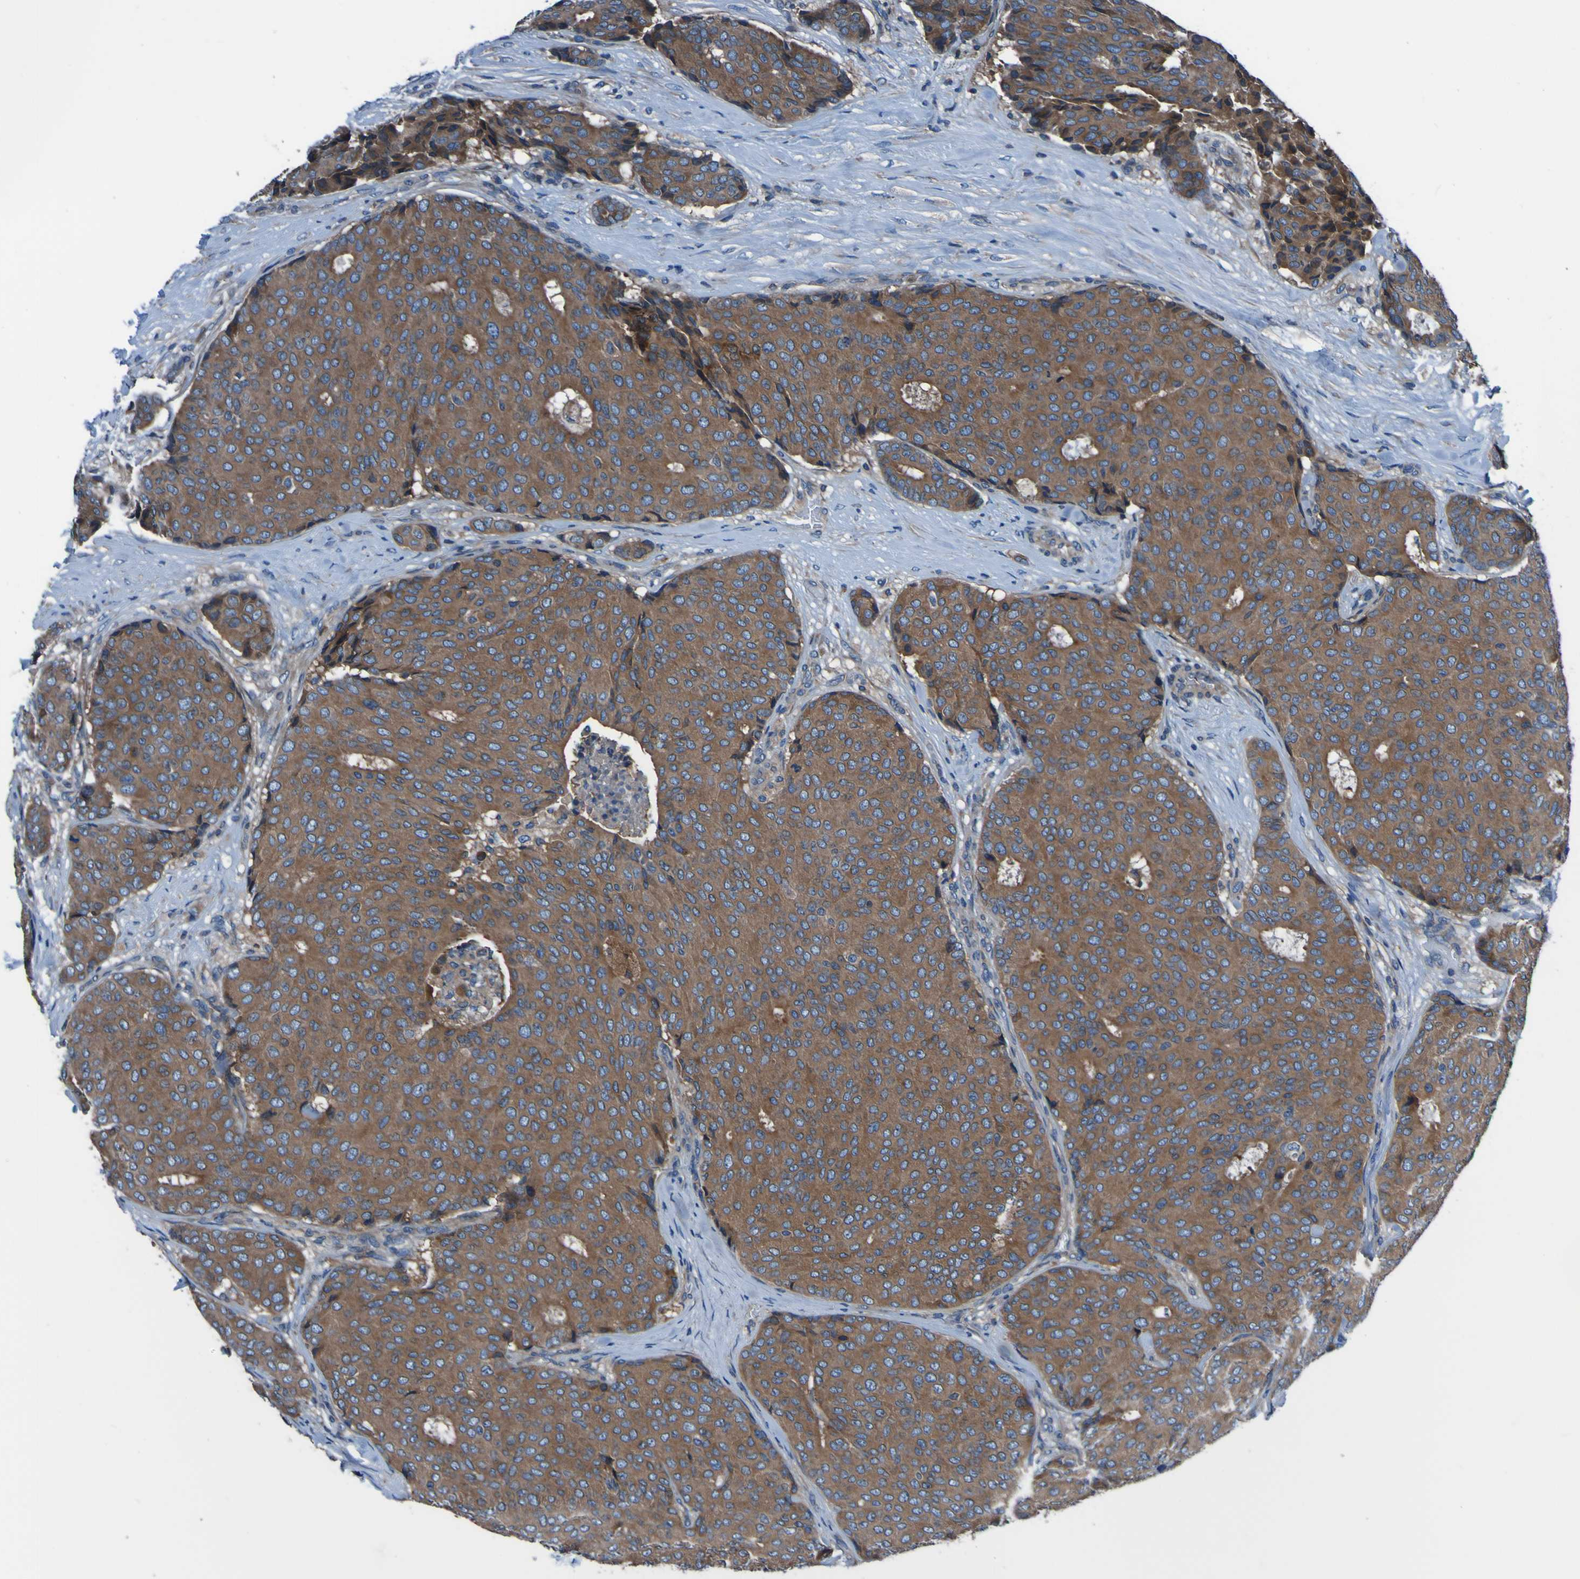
{"staining": {"intensity": "moderate", "quantity": ">75%", "location": "cytoplasmic/membranous"}, "tissue": "breast cancer", "cell_type": "Tumor cells", "image_type": "cancer", "snomed": [{"axis": "morphology", "description": "Duct carcinoma"}, {"axis": "topography", "description": "Breast"}], "caption": "Protein analysis of intraductal carcinoma (breast) tissue reveals moderate cytoplasmic/membranous staining in about >75% of tumor cells.", "gene": "RAB5B", "patient": {"sex": "female", "age": 75}}